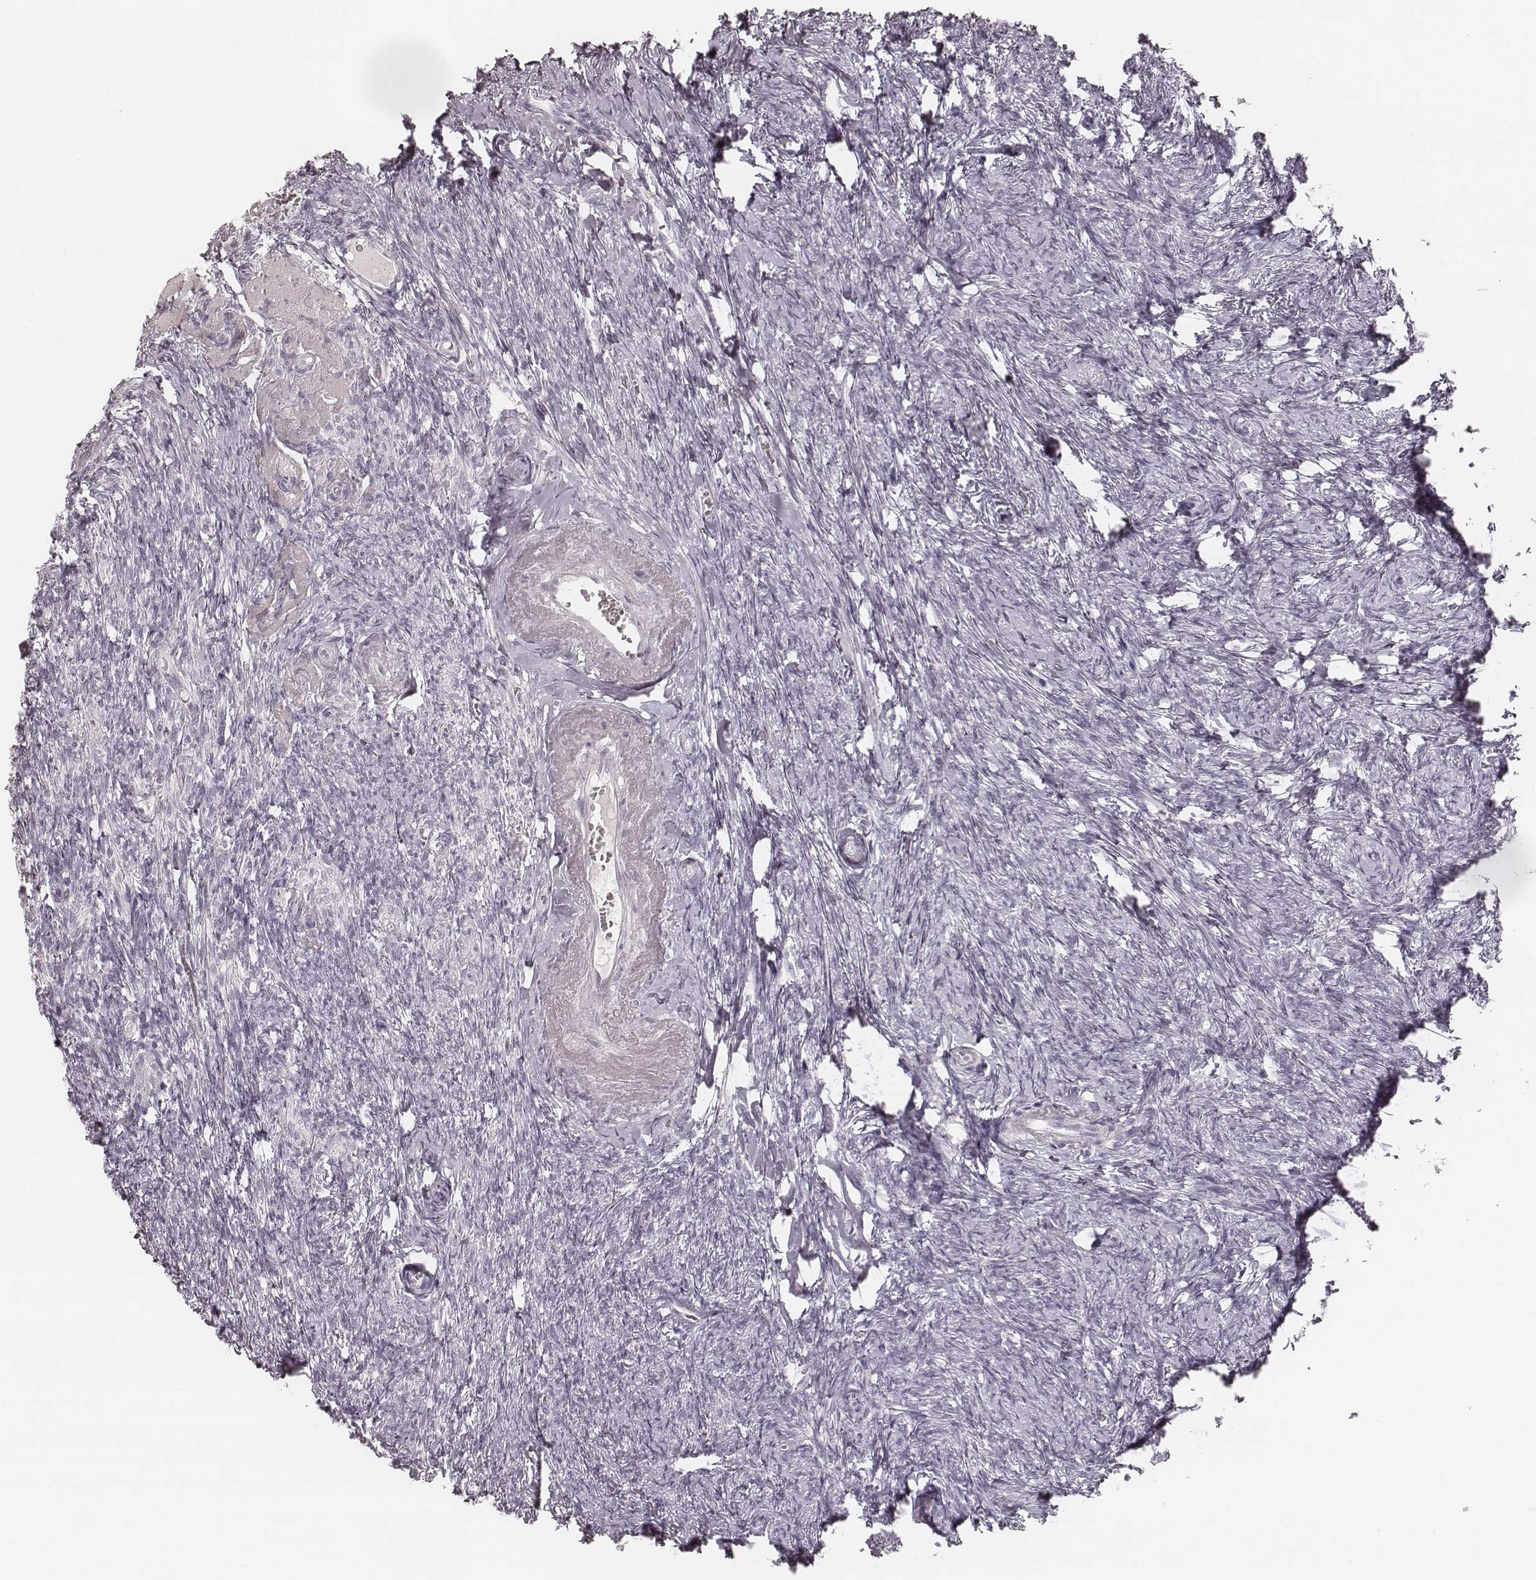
{"staining": {"intensity": "negative", "quantity": "none", "location": "none"}, "tissue": "ovary", "cell_type": "Ovarian stroma cells", "image_type": "normal", "snomed": [{"axis": "morphology", "description": "Normal tissue, NOS"}, {"axis": "topography", "description": "Ovary"}], "caption": "DAB immunohistochemical staining of normal human ovary displays no significant positivity in ovarian stroma cells. (Stains: DAB immunohistochemistry with hematoxylin counter stain, Microscopy: brightfield microscopy at high magnification).", "gene": "TEX37", "patient": {"sex": "female", "age": 72}}